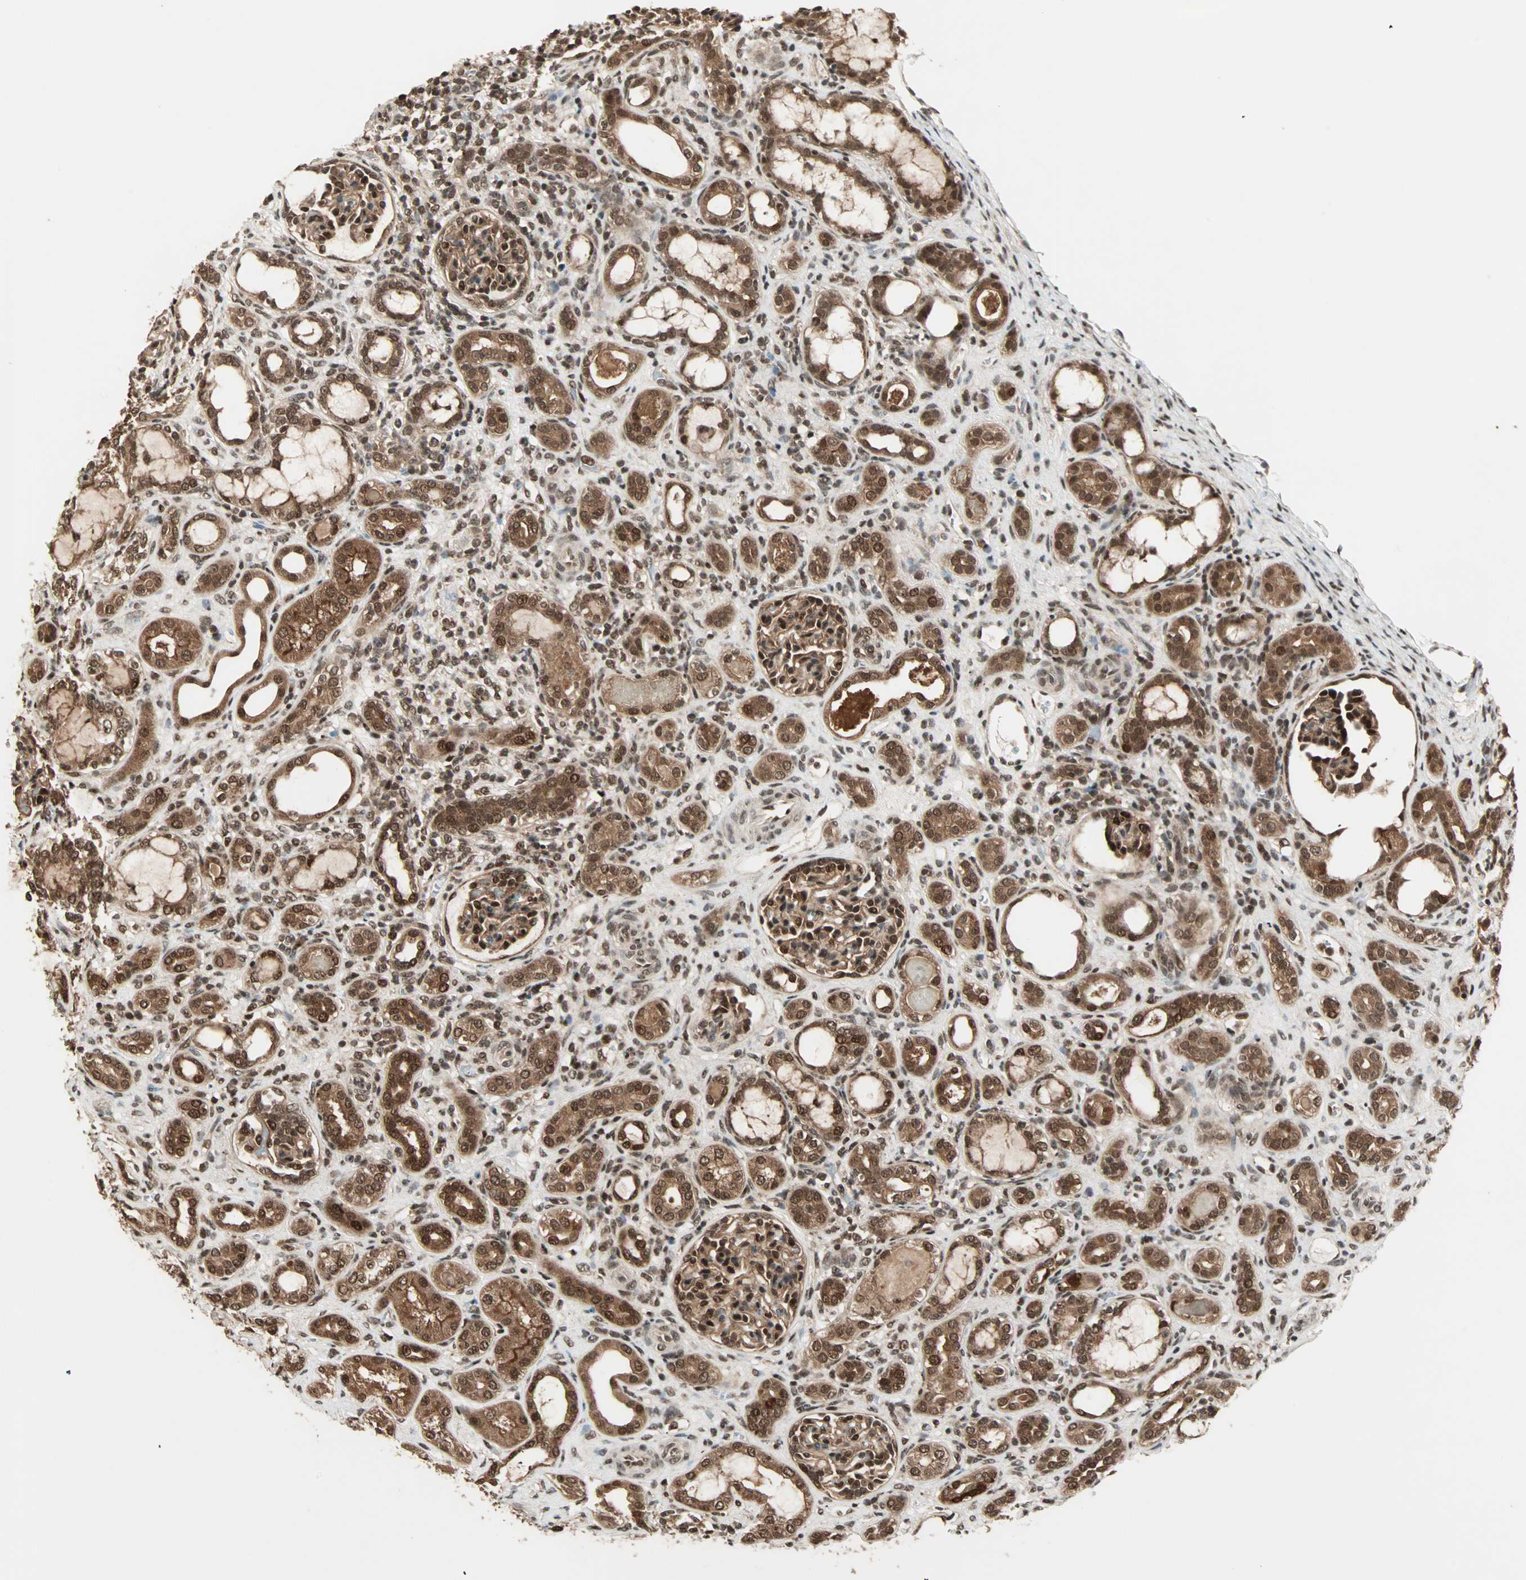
{"staining": {"intensity": "strong", "quantity": "25%-75%", "location": "cytoplasmic/membranous,nuclear"}, "tissue": "kidney", "cell_type": "Cells in glomeruli", "image_type": "normal", "snomed": [{"axis": "morphology", "description": "Normal tissue, NOS"}, {"axis": "topography", "description": "Kidney"}], "caption": "High-power microscopy captured an IHC photomicrograph of benign kidney, revealing strong cytoplasmic/membranous,nuclear positivity in approximately 25%-75% of cells in glomeruli.", "gene": "ZNF44", "patient": {"sex": "male", "age": 7}}